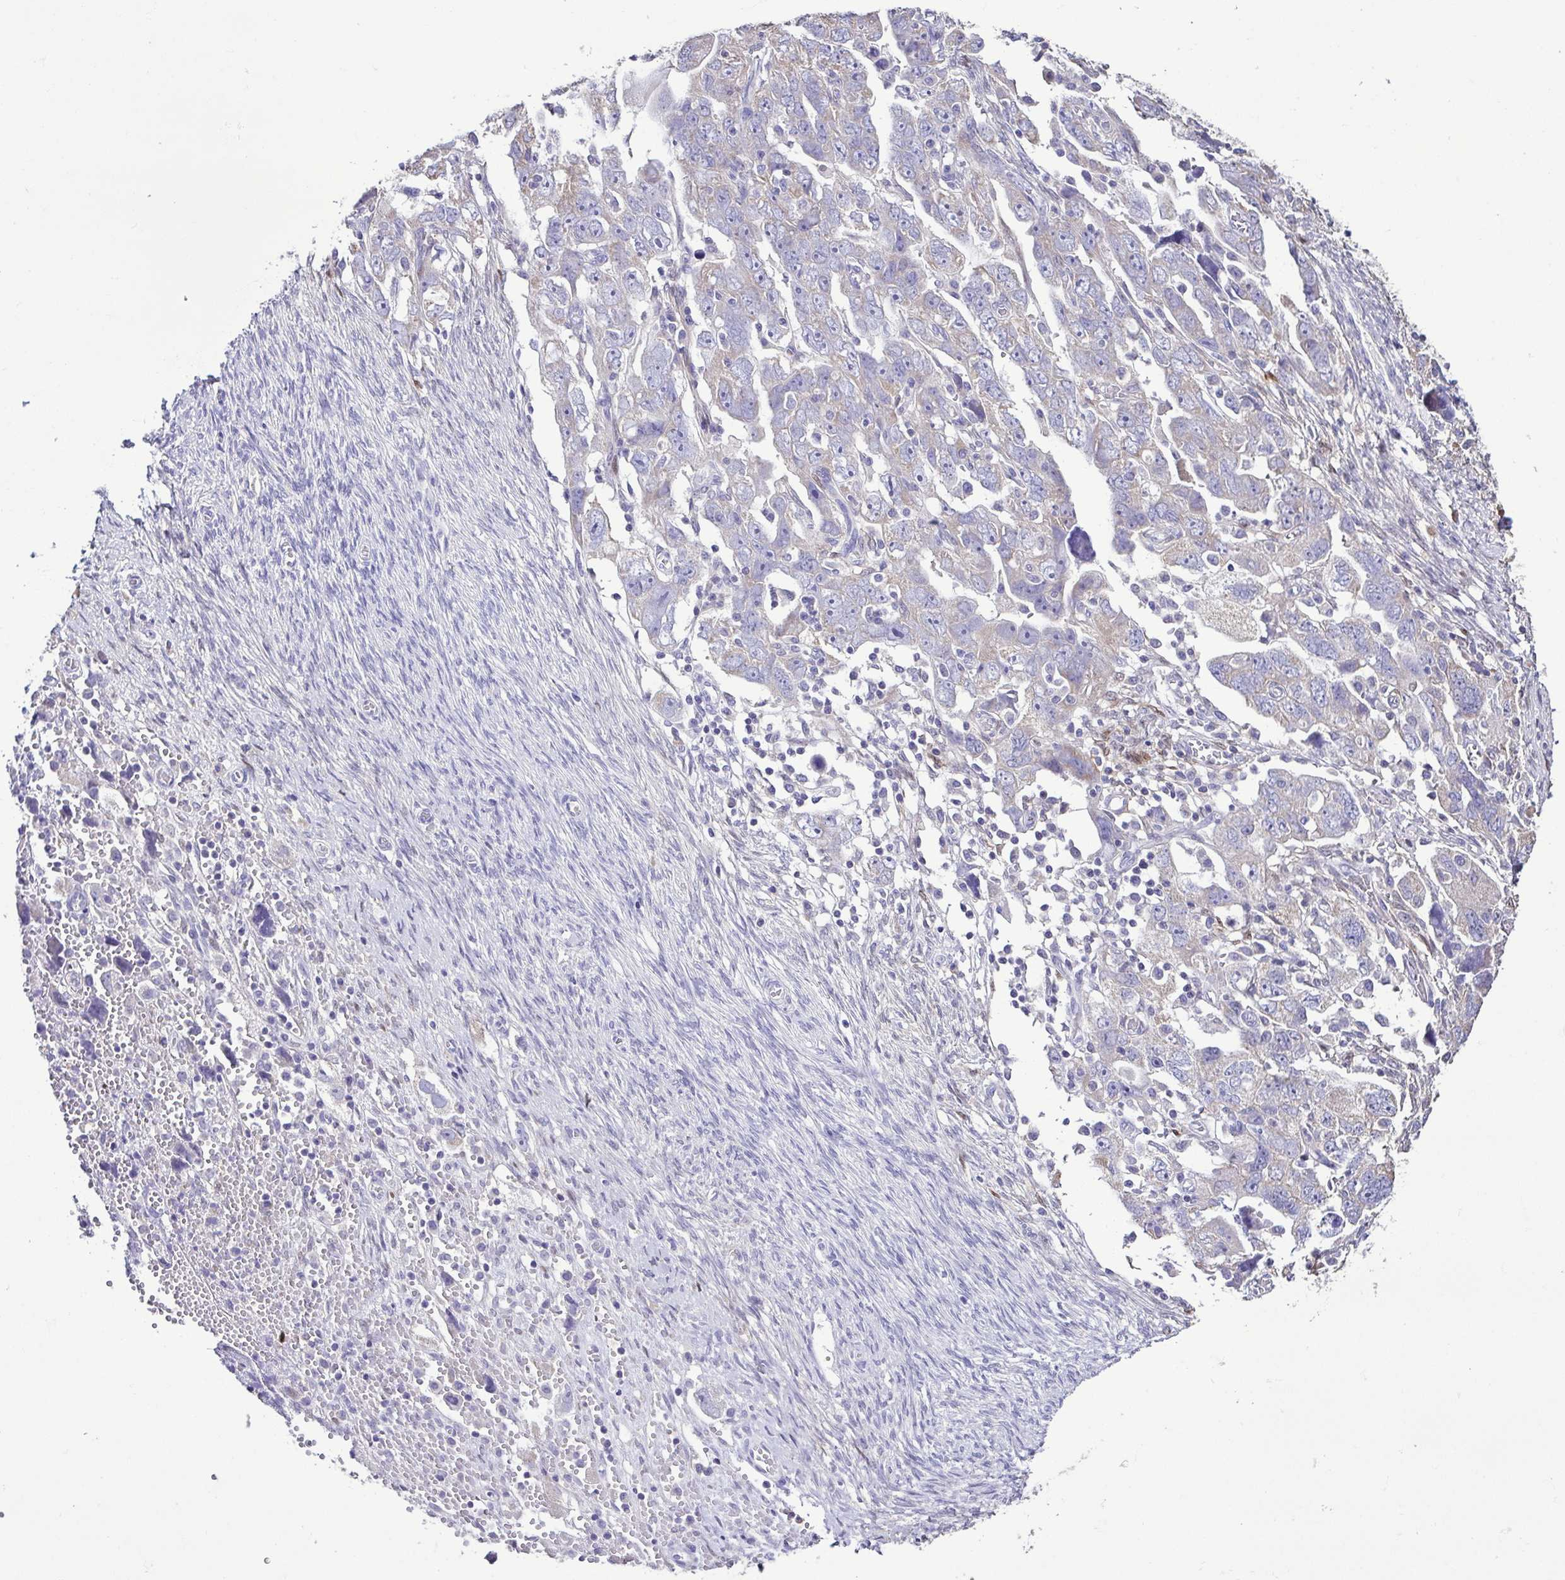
{"staining": {"intensity": "negative", "quantity": "none", "location": "none"}, "tissue": "ovarian cancer", "cell_type": "Tumor cells", "image_type": "cancer", "snomed": [{"axis": "morphology", "description": "Carcinoma, NOS"}, {"axis": "morphology", "description": "Cystadenocarcinoma, serous, NOS"}, {"axis": "topography", "description": "Ovary"}], "caption": "IHC micrograph of human ovarian carcinoma stained for a protein (brown), which exhibits no expression in tumor cells. Brightfield microscopy of IHC stained with DAB (3,3'-diaminobenzidine) (brown) and hematoxylin (blue), captured at high magnification.", "gene": "PLA2G4E", "patient": {"sex": "female", "age": 69}}